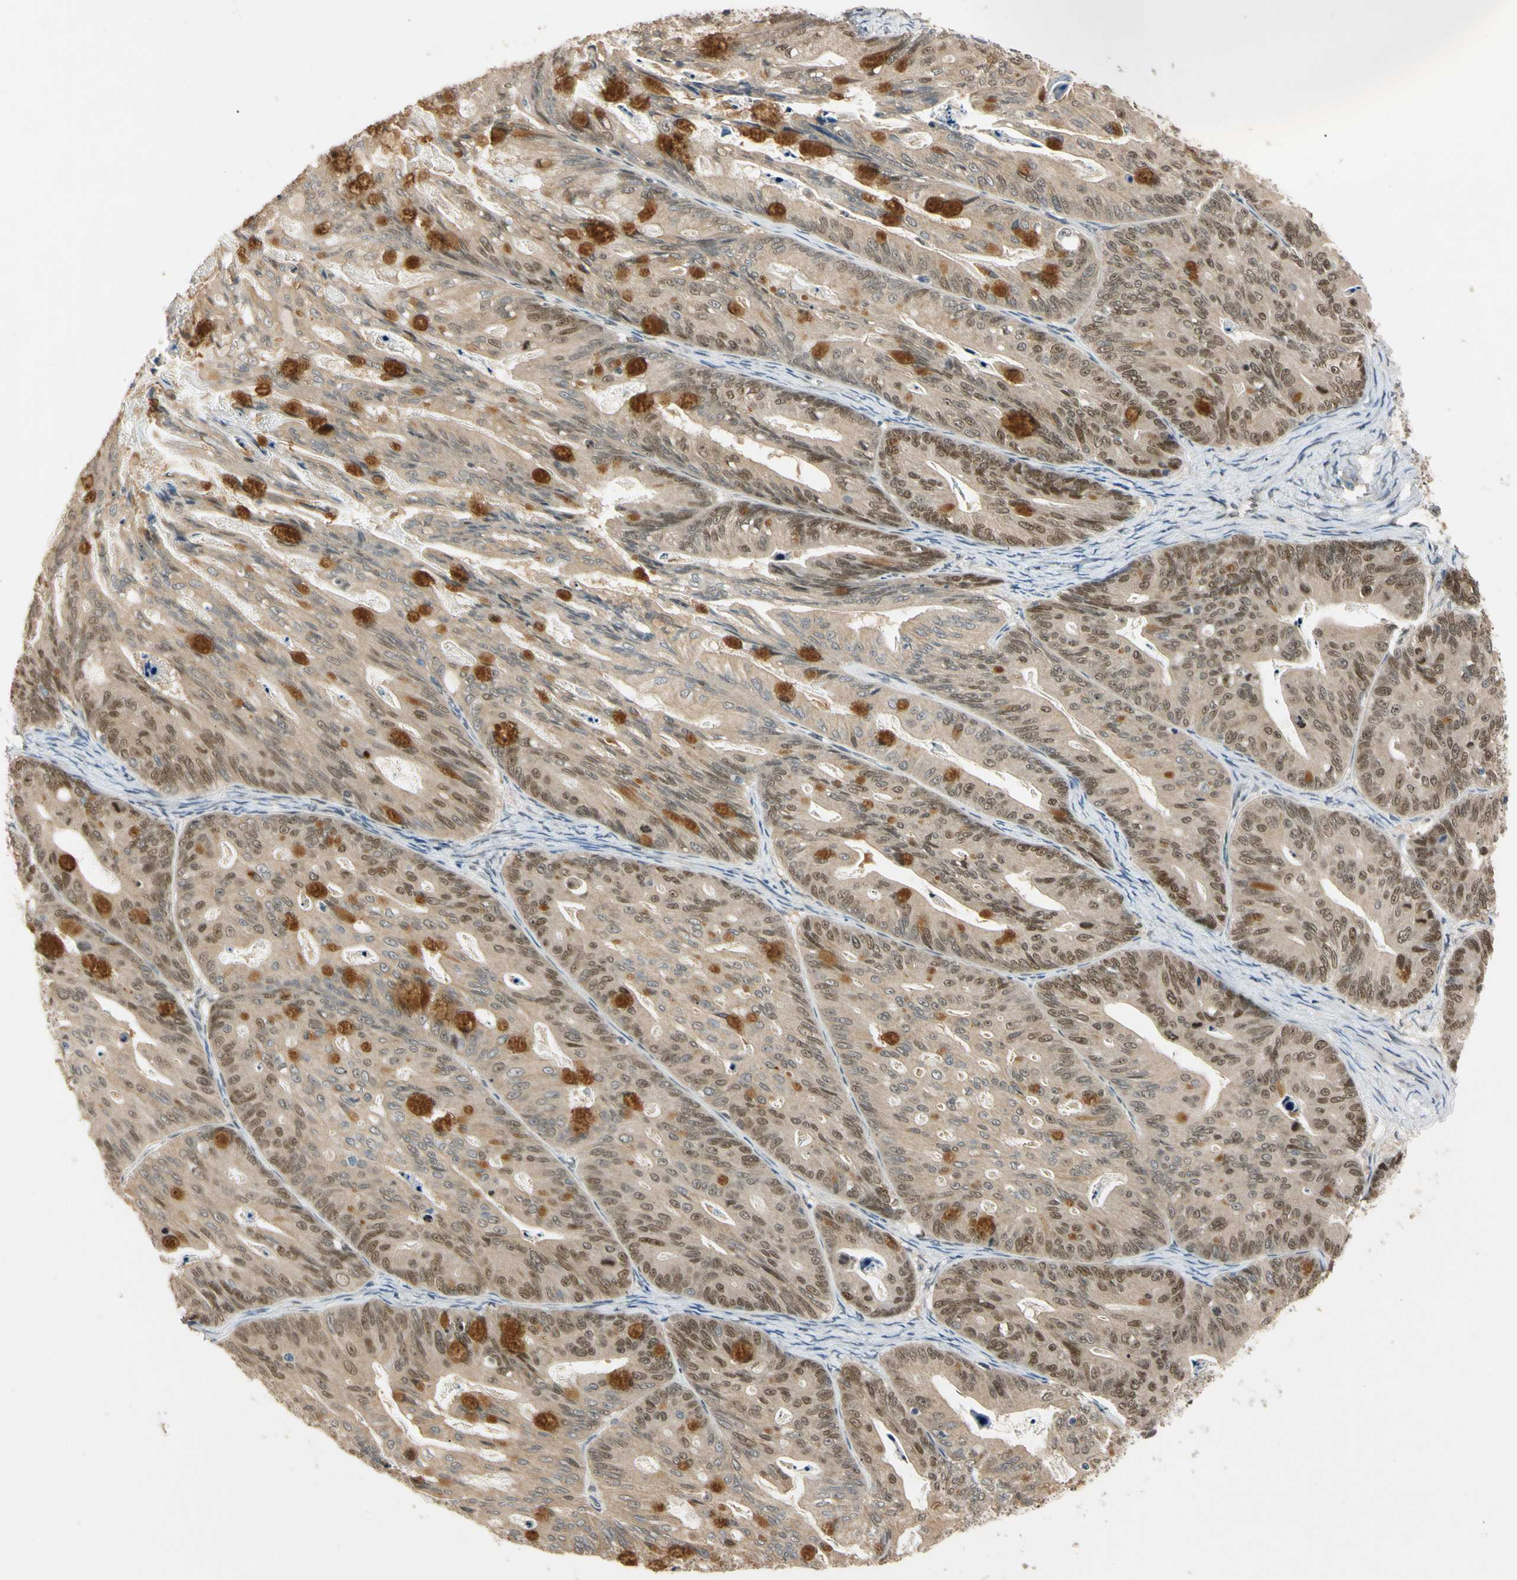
{"staining": {"intensity": "strong", "quantity": ">75%", "location": "cytoplasmic/membranous,nuclear"}, "tissue": "ovarian cancer", "cell_type": "Tumor cells", "image_type": "cancer", "snomed": [{"axis": "morphology", "description": "Cystadenocarcinoma, mucinous, NOS"}, {"axis": "topography", "description": "Ovary"}], "caption": "Strong cytoplasmic/membranous and nuclear expression for a protein is identified in approximately >75% of tumor cells of ovarian mucinous cystadenocarcinoma using IHC.", "gene": "RIOX2", "patient": {"sex": "female", "age": 37}}